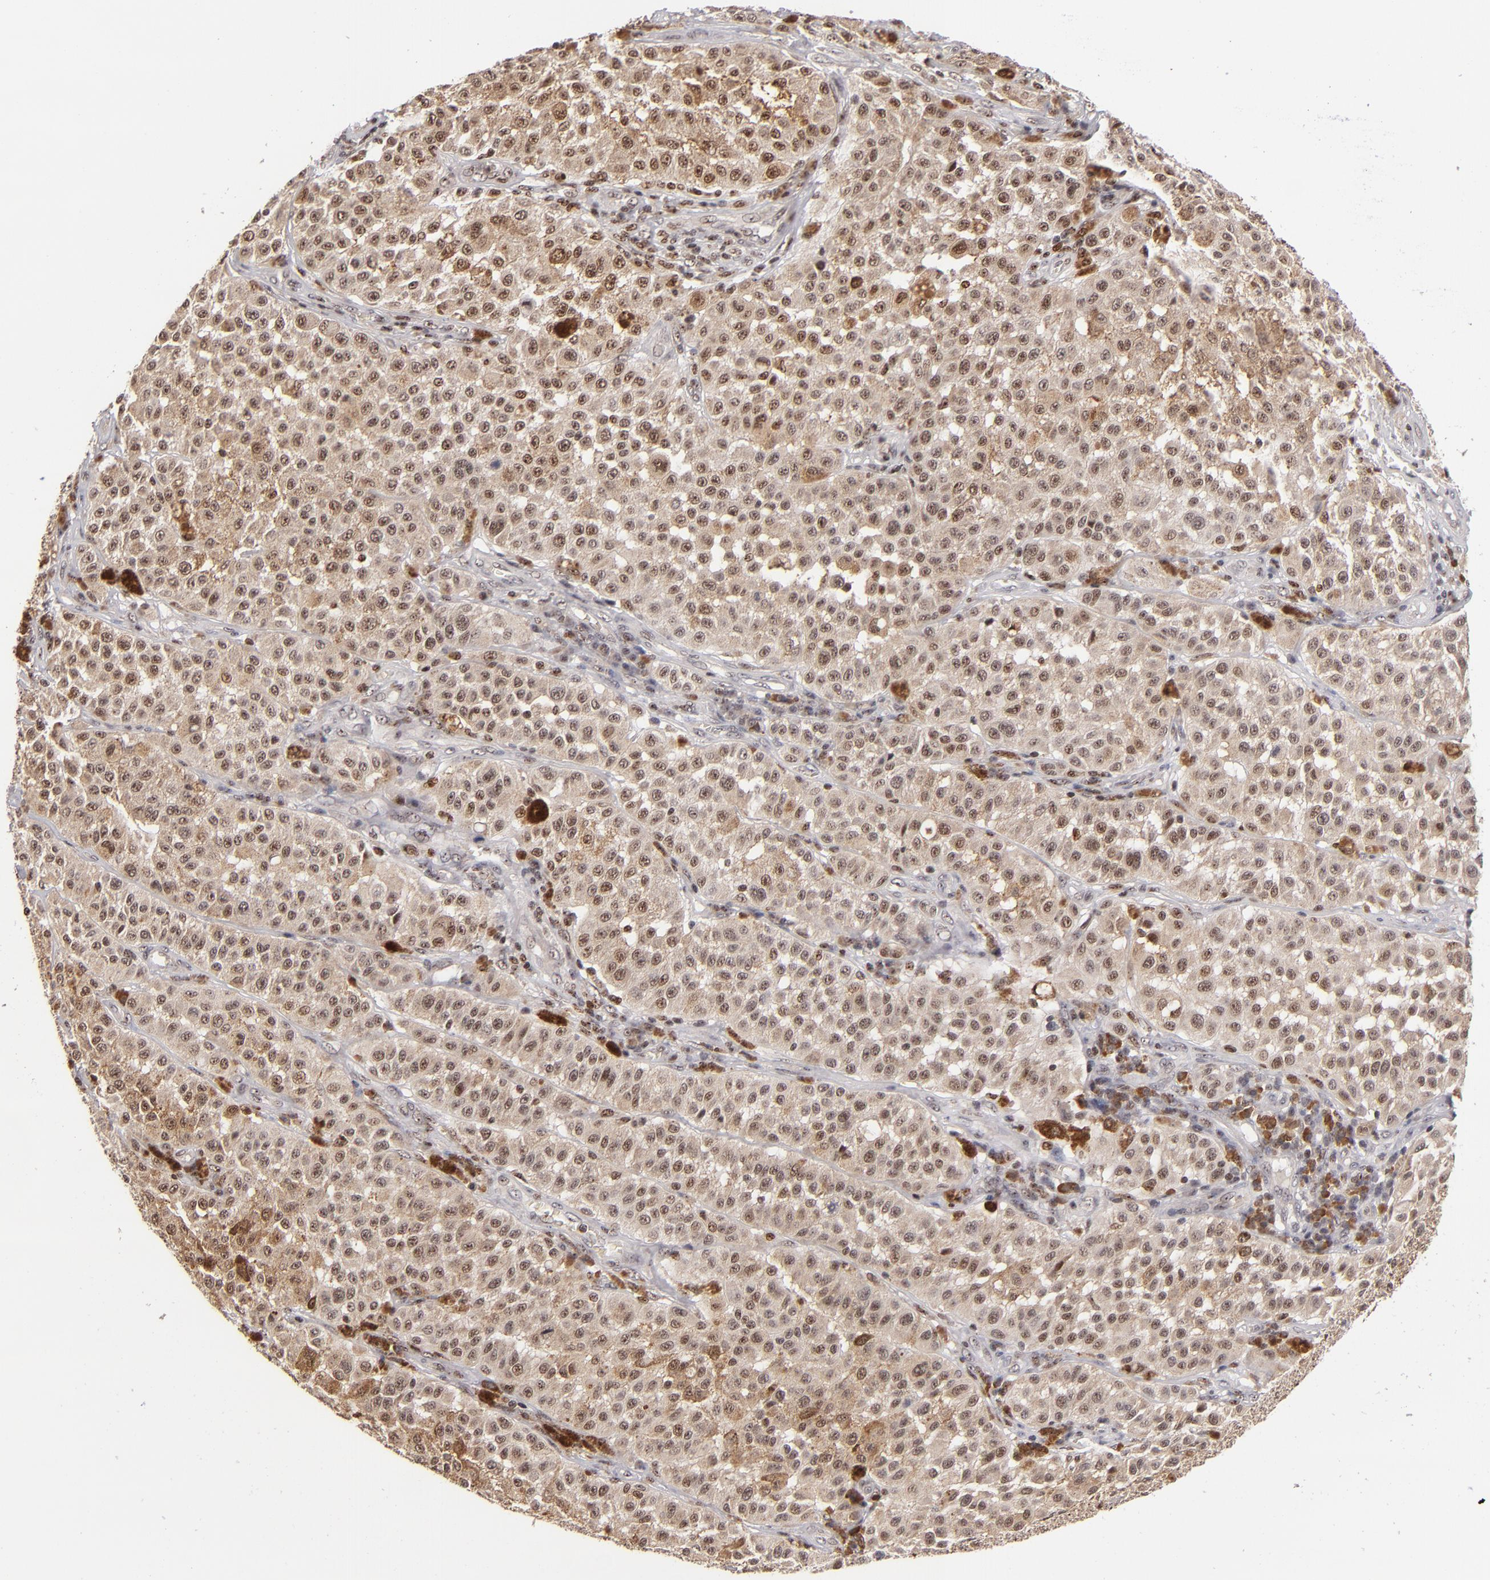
{"staining": {"intensity": "moderate", "quantity": "<25%", "location": "cytoplasmic/membranous,nuclear"}, "tissue": "melanoma", "cell_type": "Tumor cells", "image_type": "cancer", "snomed": [{"axis": "morphology", "description": "Malignant melanoma, NOS"}, {"axis": "topography", "description": "Skin"}], "caption": "The photomicrograph reveals staining of malignant melanoma, revealing moderate cytoplasmic/membranous and nuclear protein staining (brown color) within tumor cells.", "gene": "PCNX4", "patient": {"sex": "female", "age": 64}}